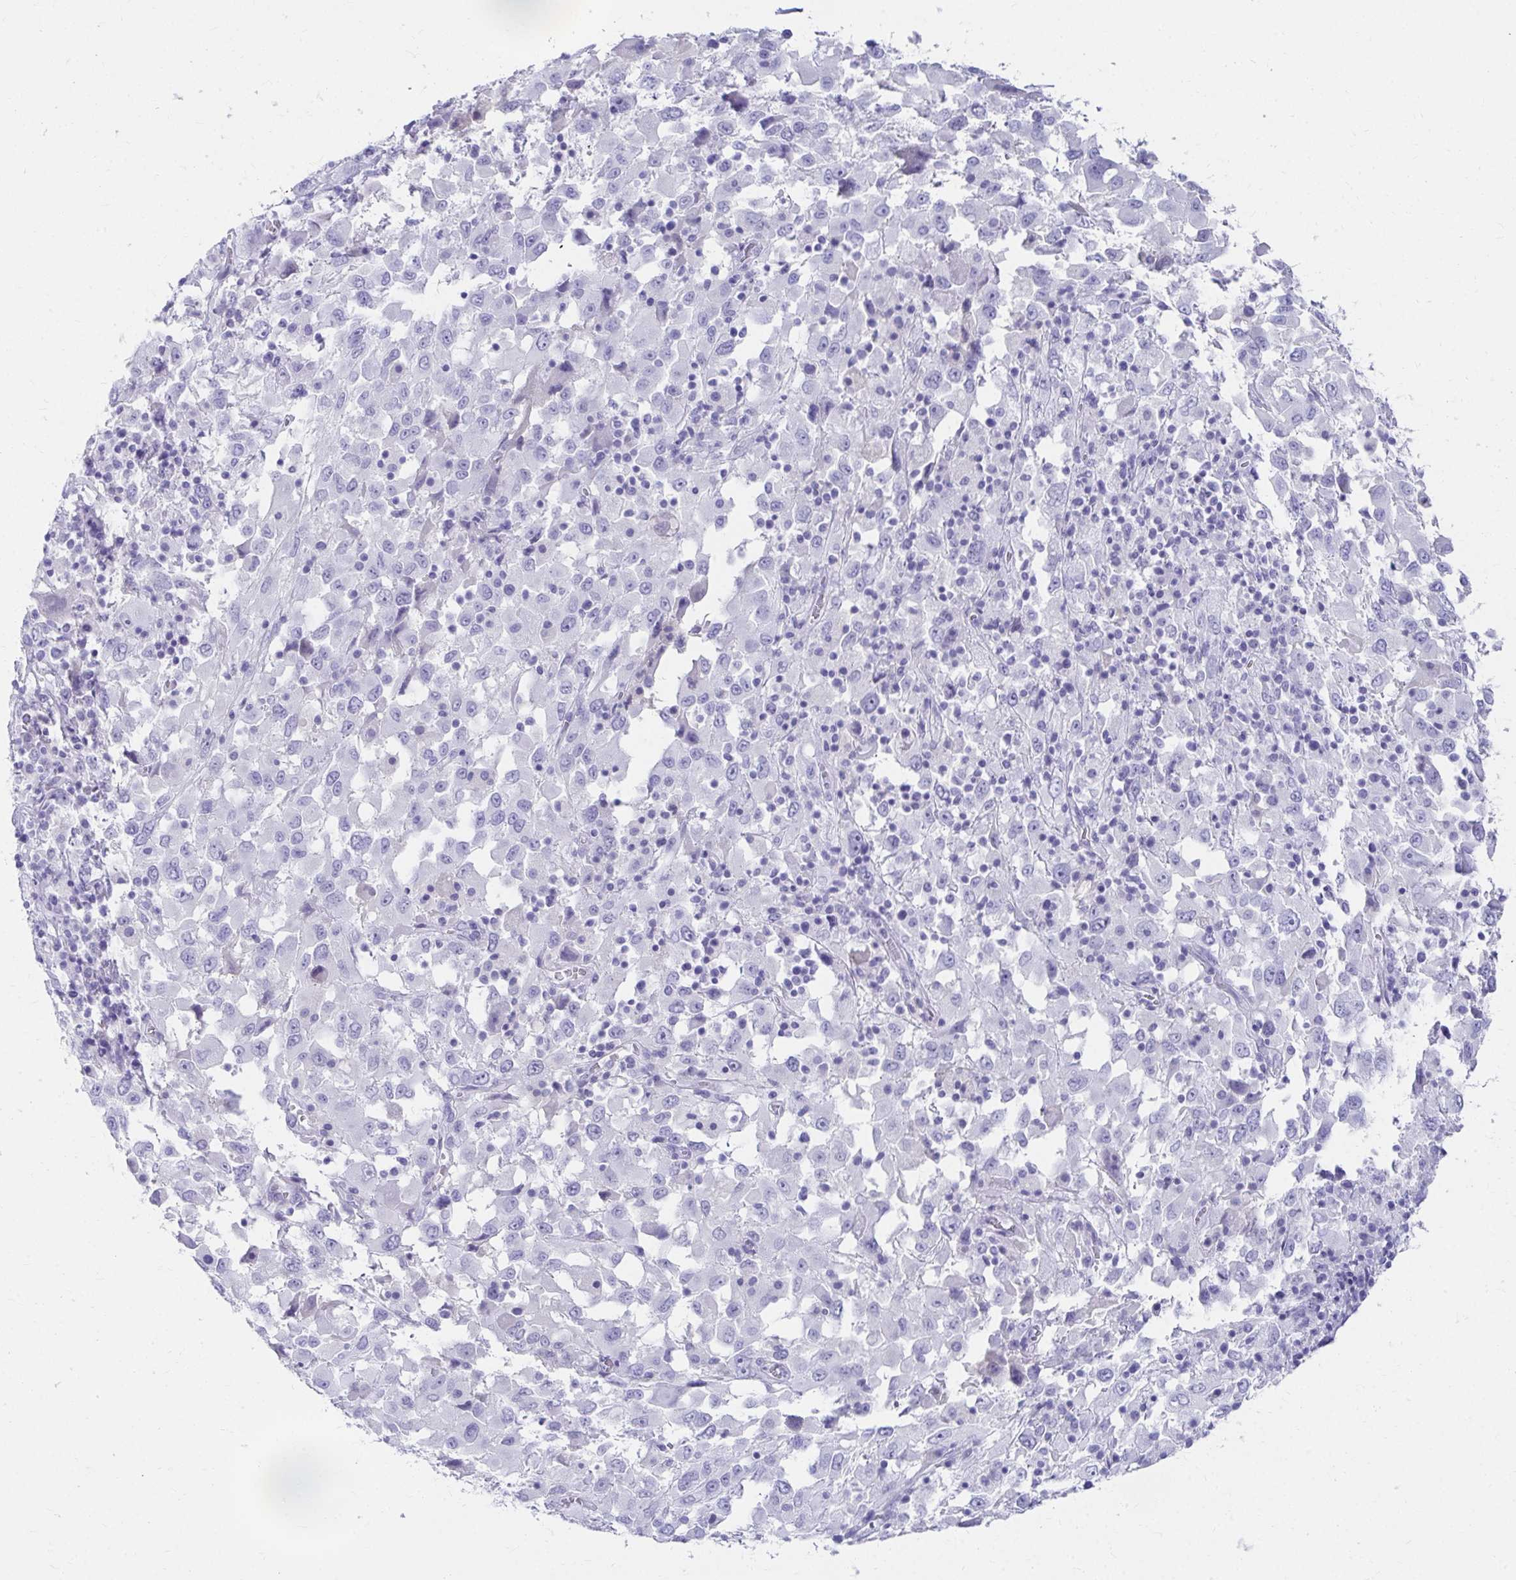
{"staining": {"intensity": "negative", "quantity": "none", "location": "none"}, "tissue": "melanoma", "cell_type": "Tumor cells", "image_type": "cancer", "snomed": [{"axis": "morphology", "description": "Malignant melanoma, Metastatic site"}, {"axis": "topography", "description": "Soft tissue"}], "caption": "Immunohistochemistry photomicrograph of neoplastic tissue: human melanoma stained with DAB reveals no significant protein expression in tumor cells.", "gene": "DPEP3", "patient": {"sex": "male", "age": 50}}